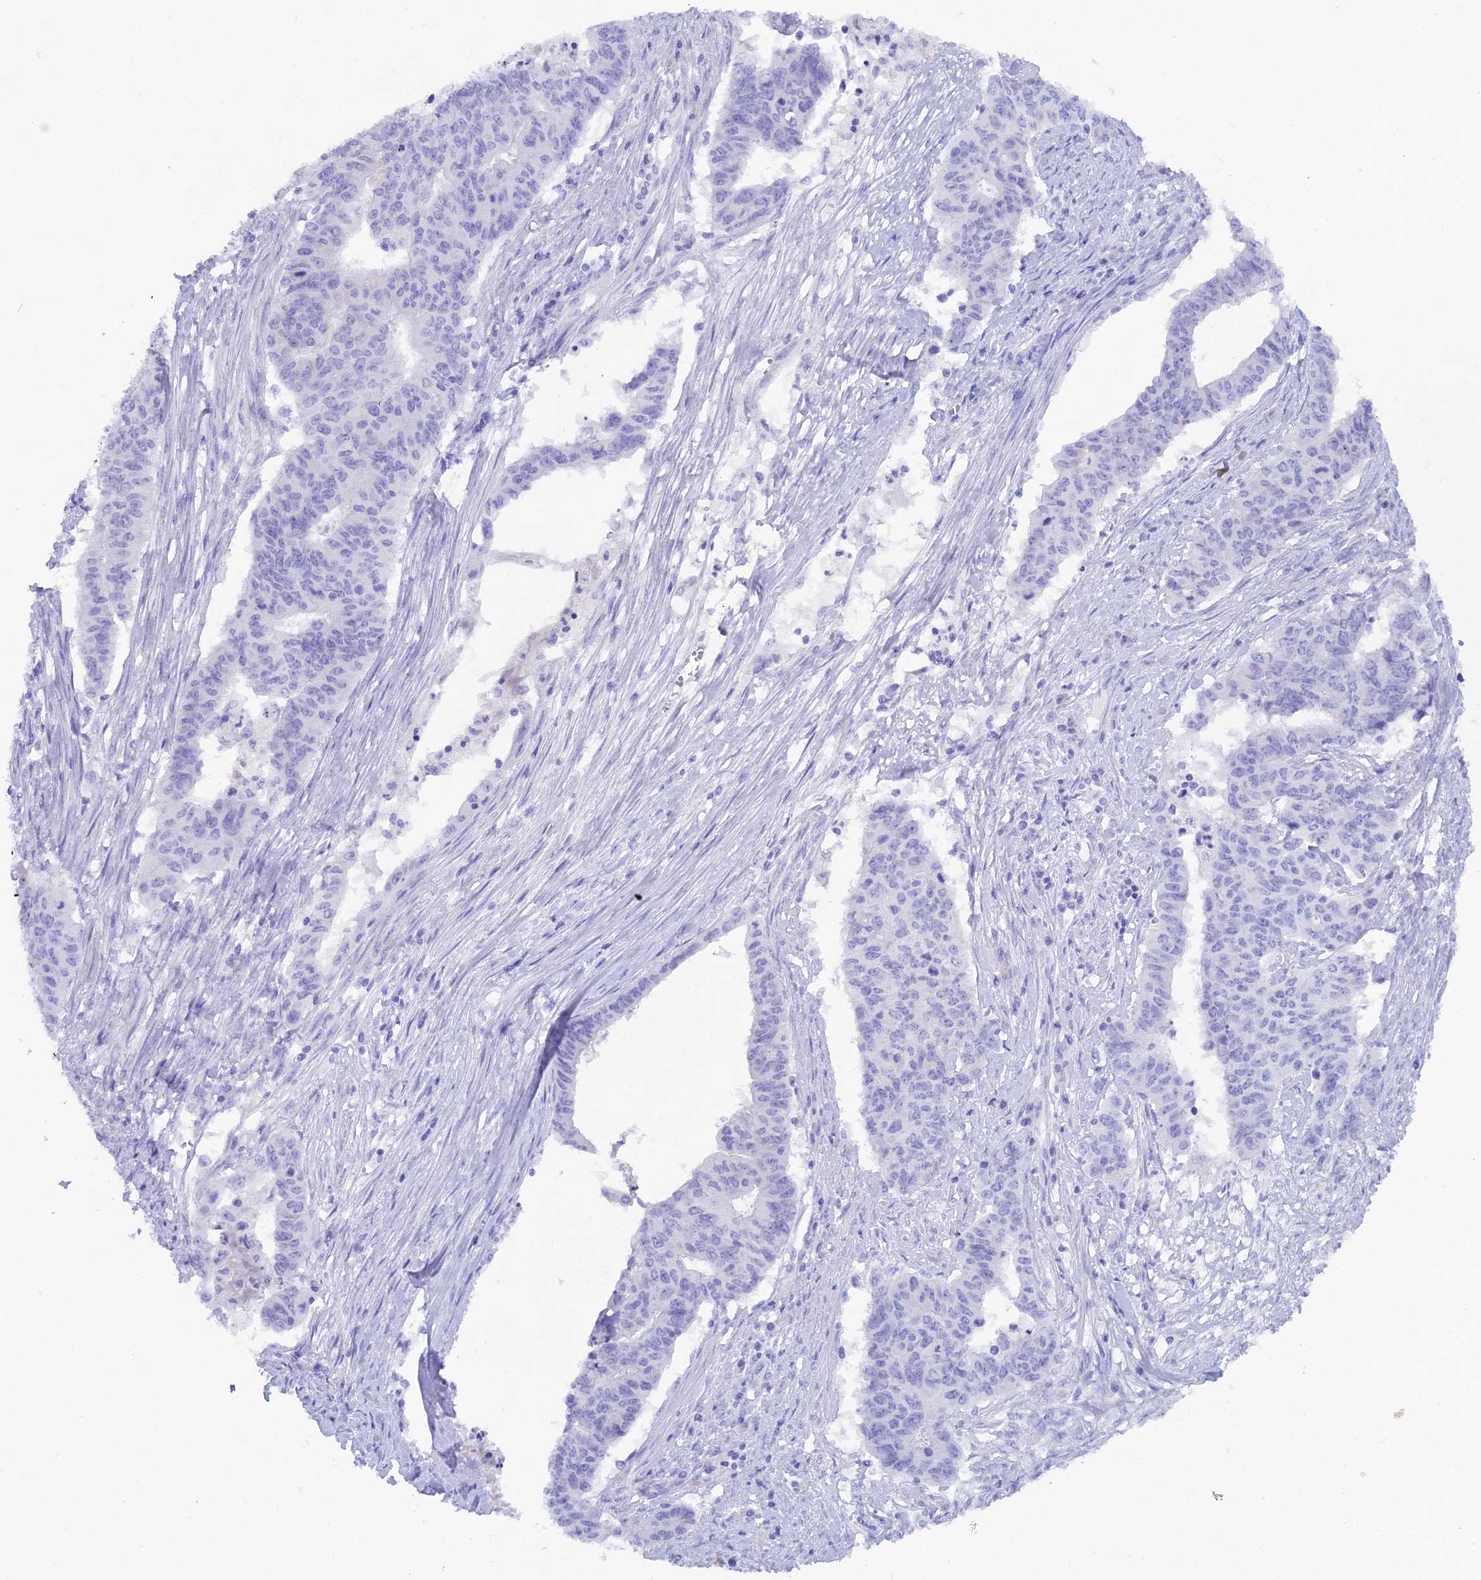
{"staining": {"intensity": "negative", "quantity": "none", "location": "none"}, "tissue": "endometrial cancer", "cell_type": "Tumor cells", "image_type": "cancer", "snomed": [{"axis": "morphology", "description": "Adenocarcinoma, NOS"}, {"axis": "topography", "description": "Endometrium"}], "caption": "IHC of human endometrial cancer (adenocarcinoma) demonstrates no positivity in tumor cells.", "gene": "REG1A", "patient": {"sex": "female", "age": 59}}